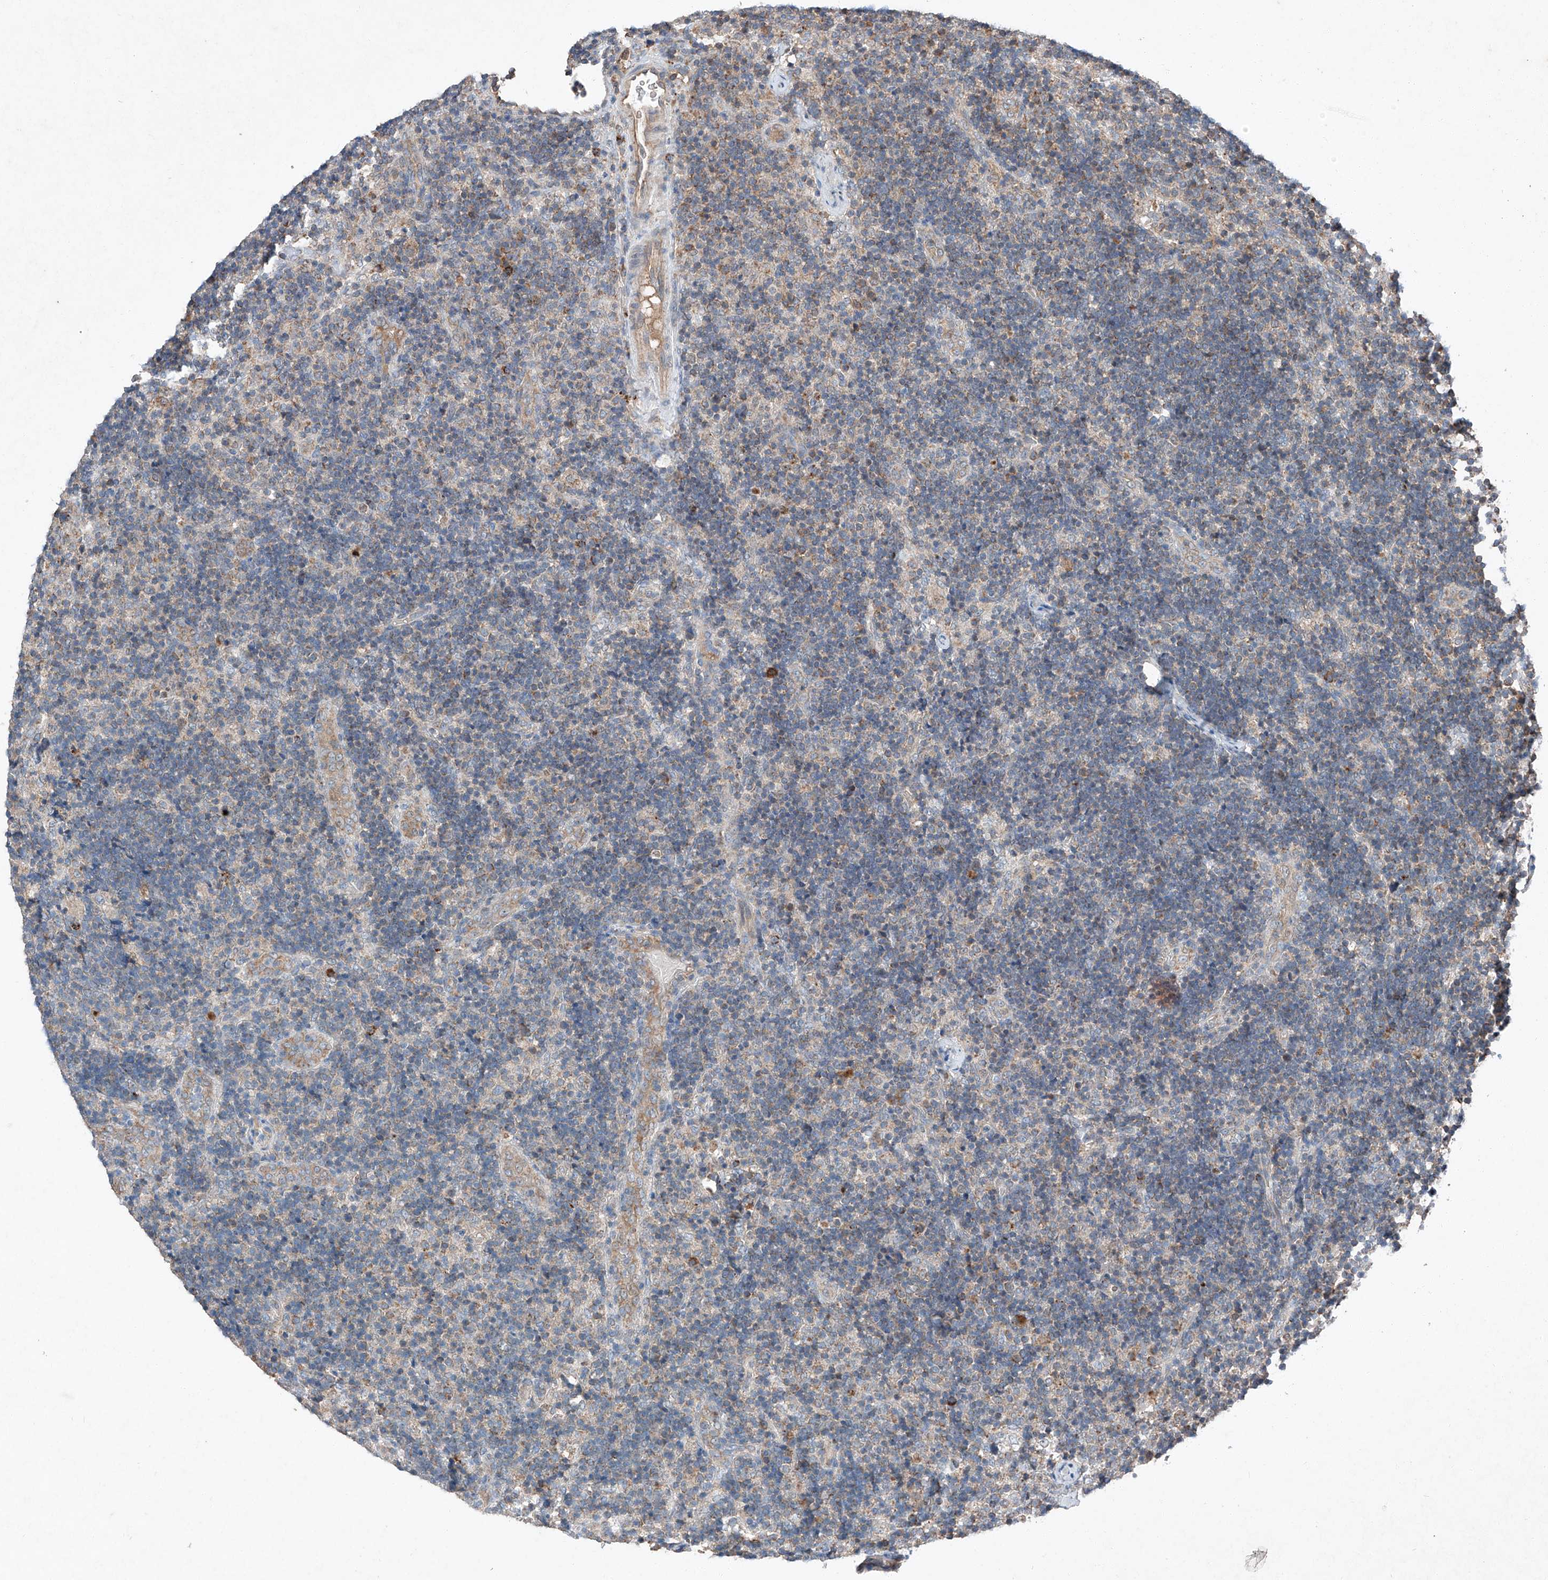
{"staining": {"intensity": "negative", "quantity": "none", "location": "none"}, "tissue": "lymph node", "cell_type": "Germinal center cells", "image_type": "normal", "snomed": [{"axis": "morphology", "description": "Normal tissue, NOS"}, {"axis": "topography", "description": "Lymph node"}], "caption": "Germinal center cells show no significant expression in normal lymph node.", "gene": "RUSC1", "patient": {"sex": "female", "age": 22}}